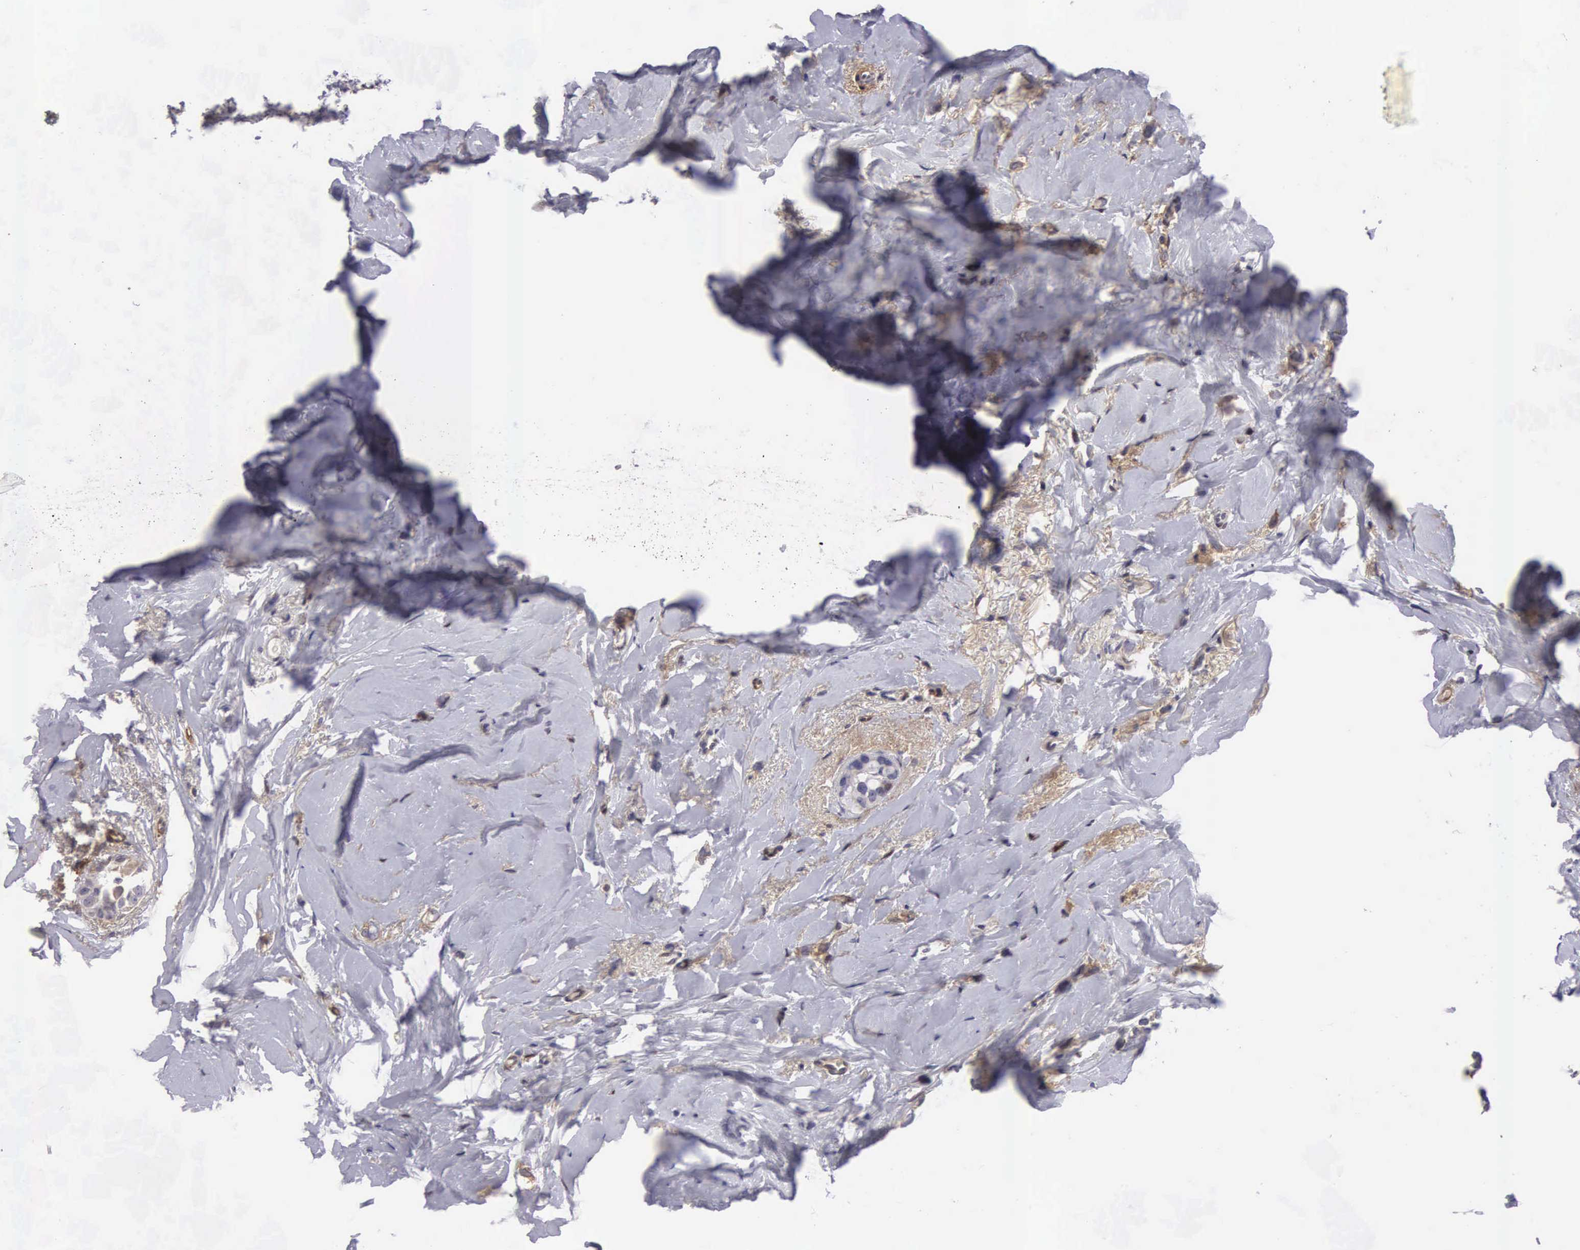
{"staining": {"intensity": "weak", "quantity": "<25%", "location": "cytoplasmic/membranous"}, "tissue": "breast cancer", "cell_type": "Tumor cells", "image_type": "cancer", "snomed": [{"axis": "morphology", "description": "Duct carcinoma"}, {"axis": "topography", "description": "Breast"}], "caption": "Tumor cells show no significant protein positivity in breast invasive ductal carcinoma.", "gene": "EMID1", "patient": {"sex": "female", "age": 72}}